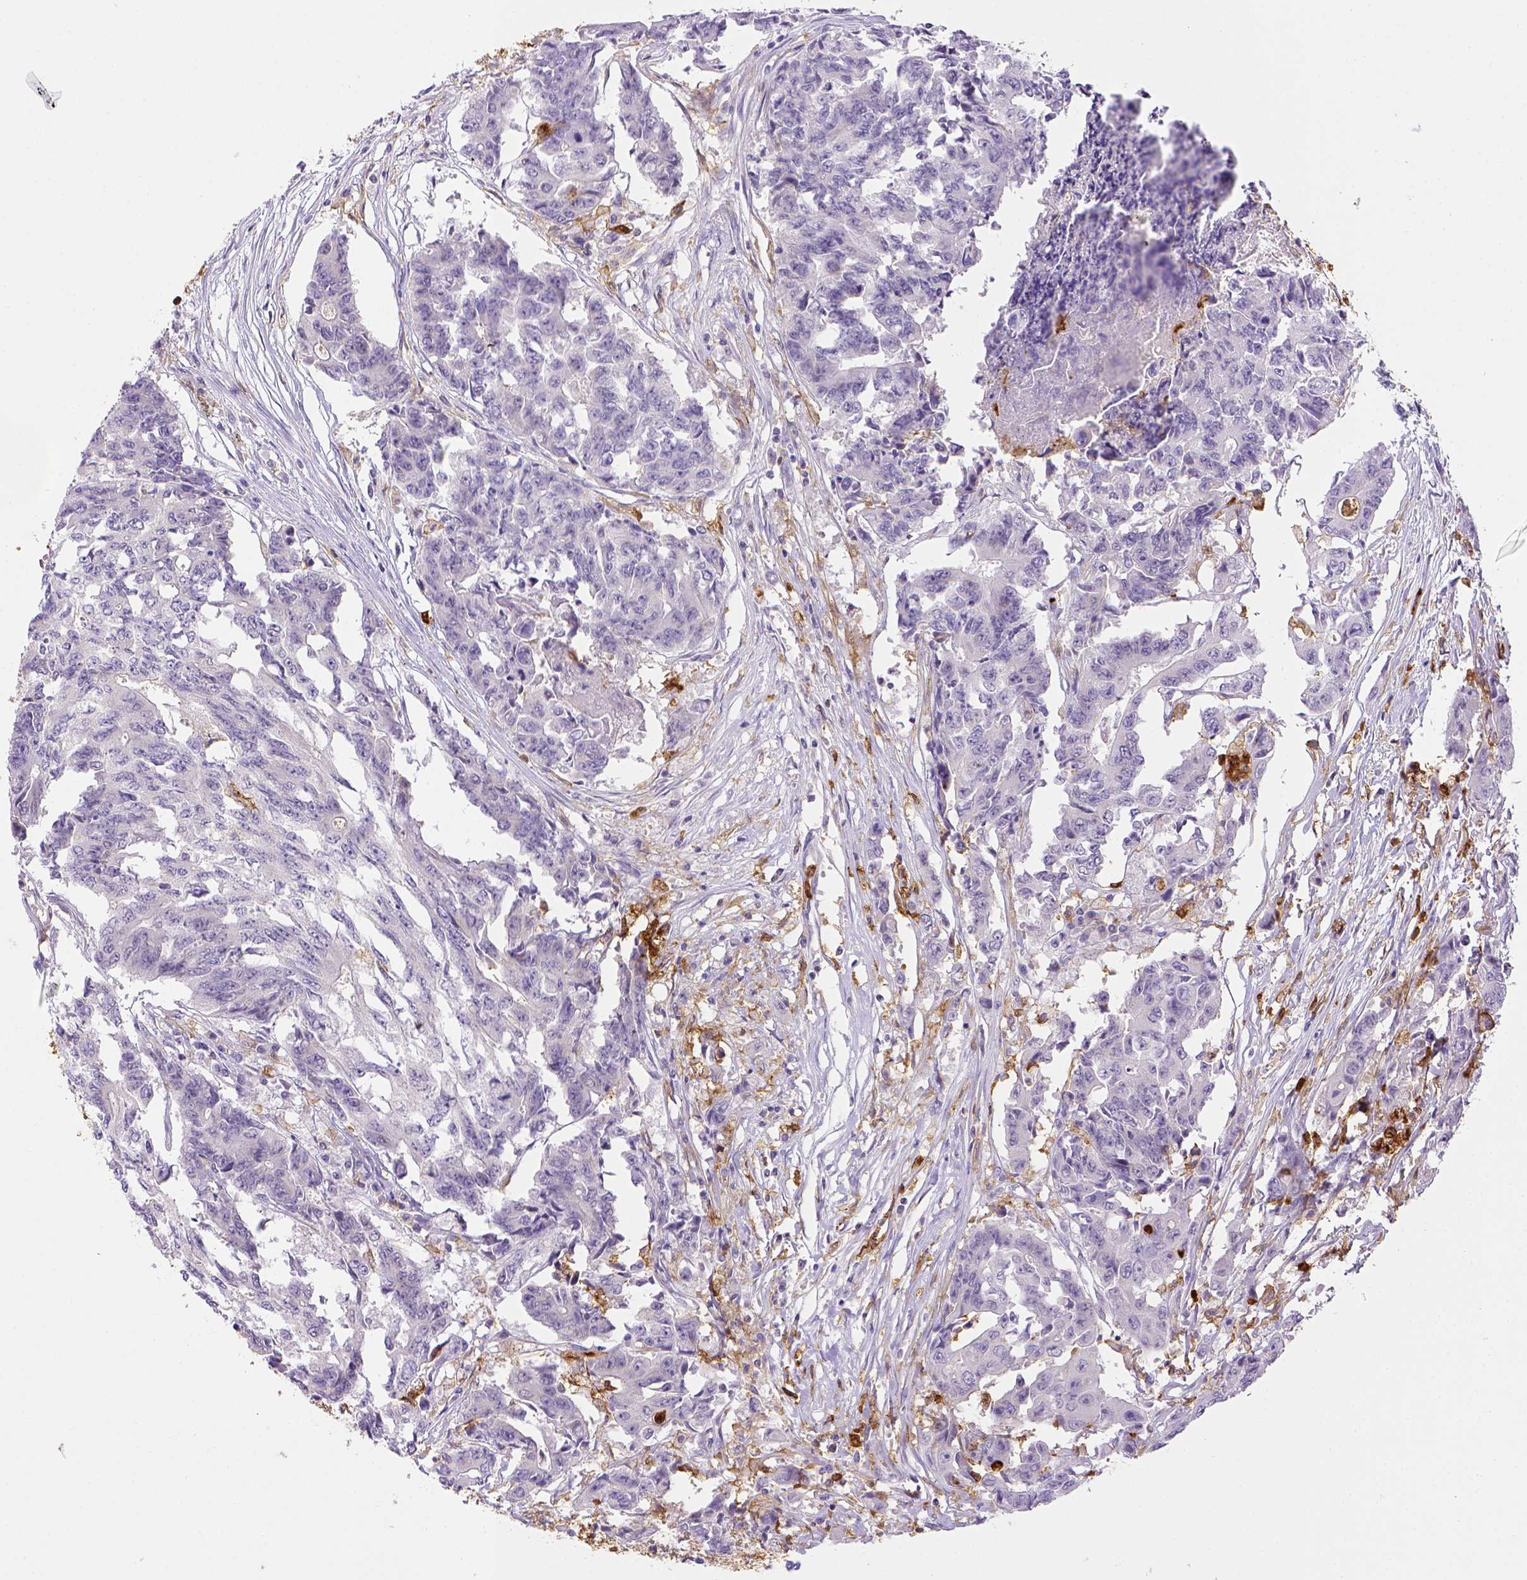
{"staining": {"intensity": "negative", "quantity": "none", "location": "none"}, "tissue": "colorectal cancer", "cell_type": "Tumor cells", "image_type": "cancer", "snomed": [{"axis": "morphology", "description": "Adenocarcinoma, NOS"}, {"axis": "topography", "description": "Rectum"}], "caption": "Tumor cells show no significant protein staining in colorectal cancer (adenocarcinoma).", "gene": "ITGAM", "patient": {"sex": "male", "age": 54}}